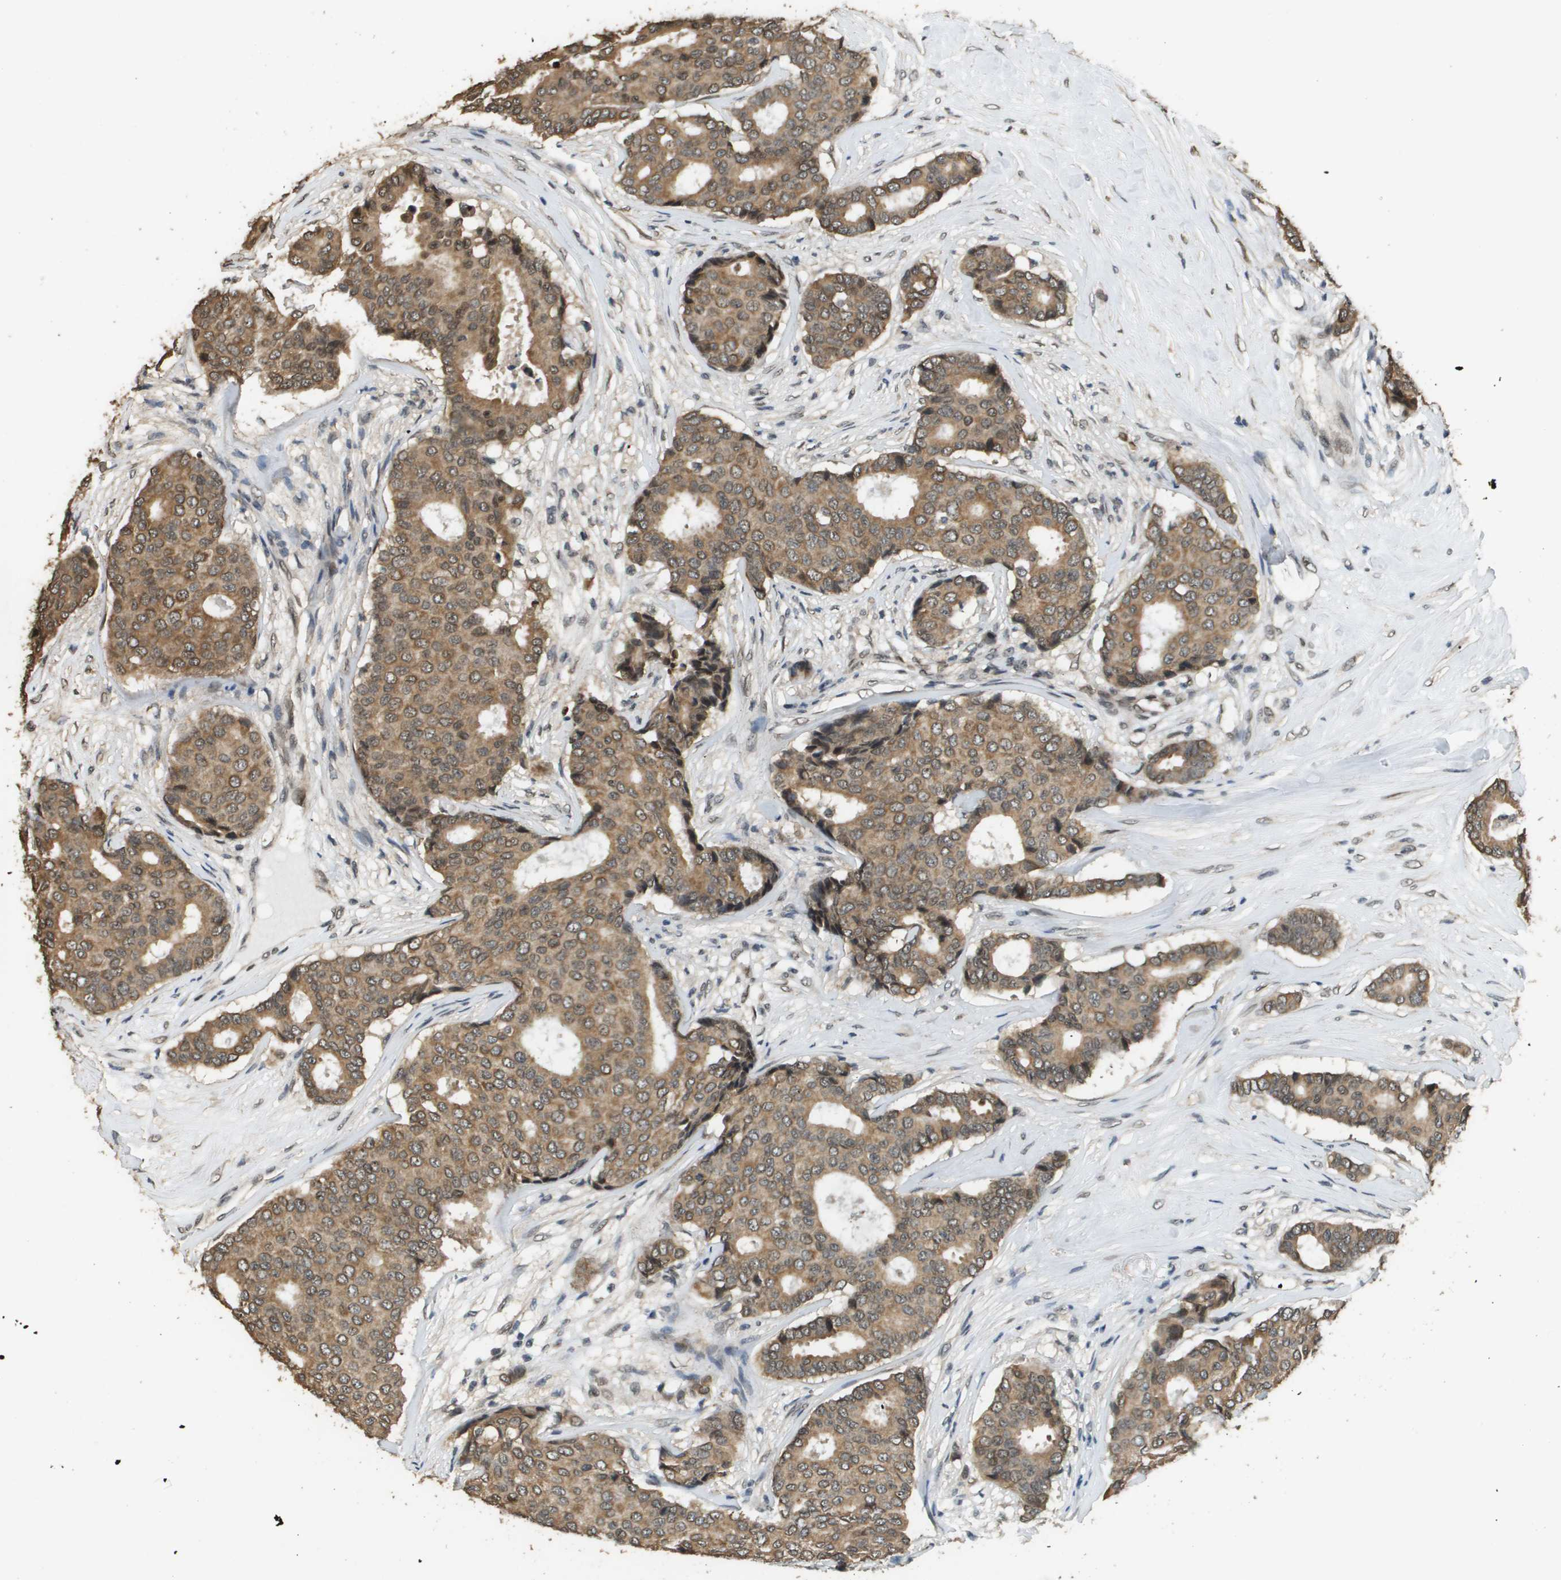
{"staining": {"intensity": "moderate", "quantity": ">75%", "location": "cytoplasmic/membranous"}, "tissue": "breast cancer", "cell_type": "Tumor cells", "image_type": "cancer", "snomed": [{"axis": "morphology", "description": "Duct carcinoma"}, {"axis": "topography", "description": "Breast"}], "caption": "Protein staining by IHC demonstrates moderate cytoplasmic/membranous positivity in about >75% of tumor cells in breast cancer (invasive ductal carcinoma).", "gene": "FANCC", "patient": {"sex": "female", "age": 75}}